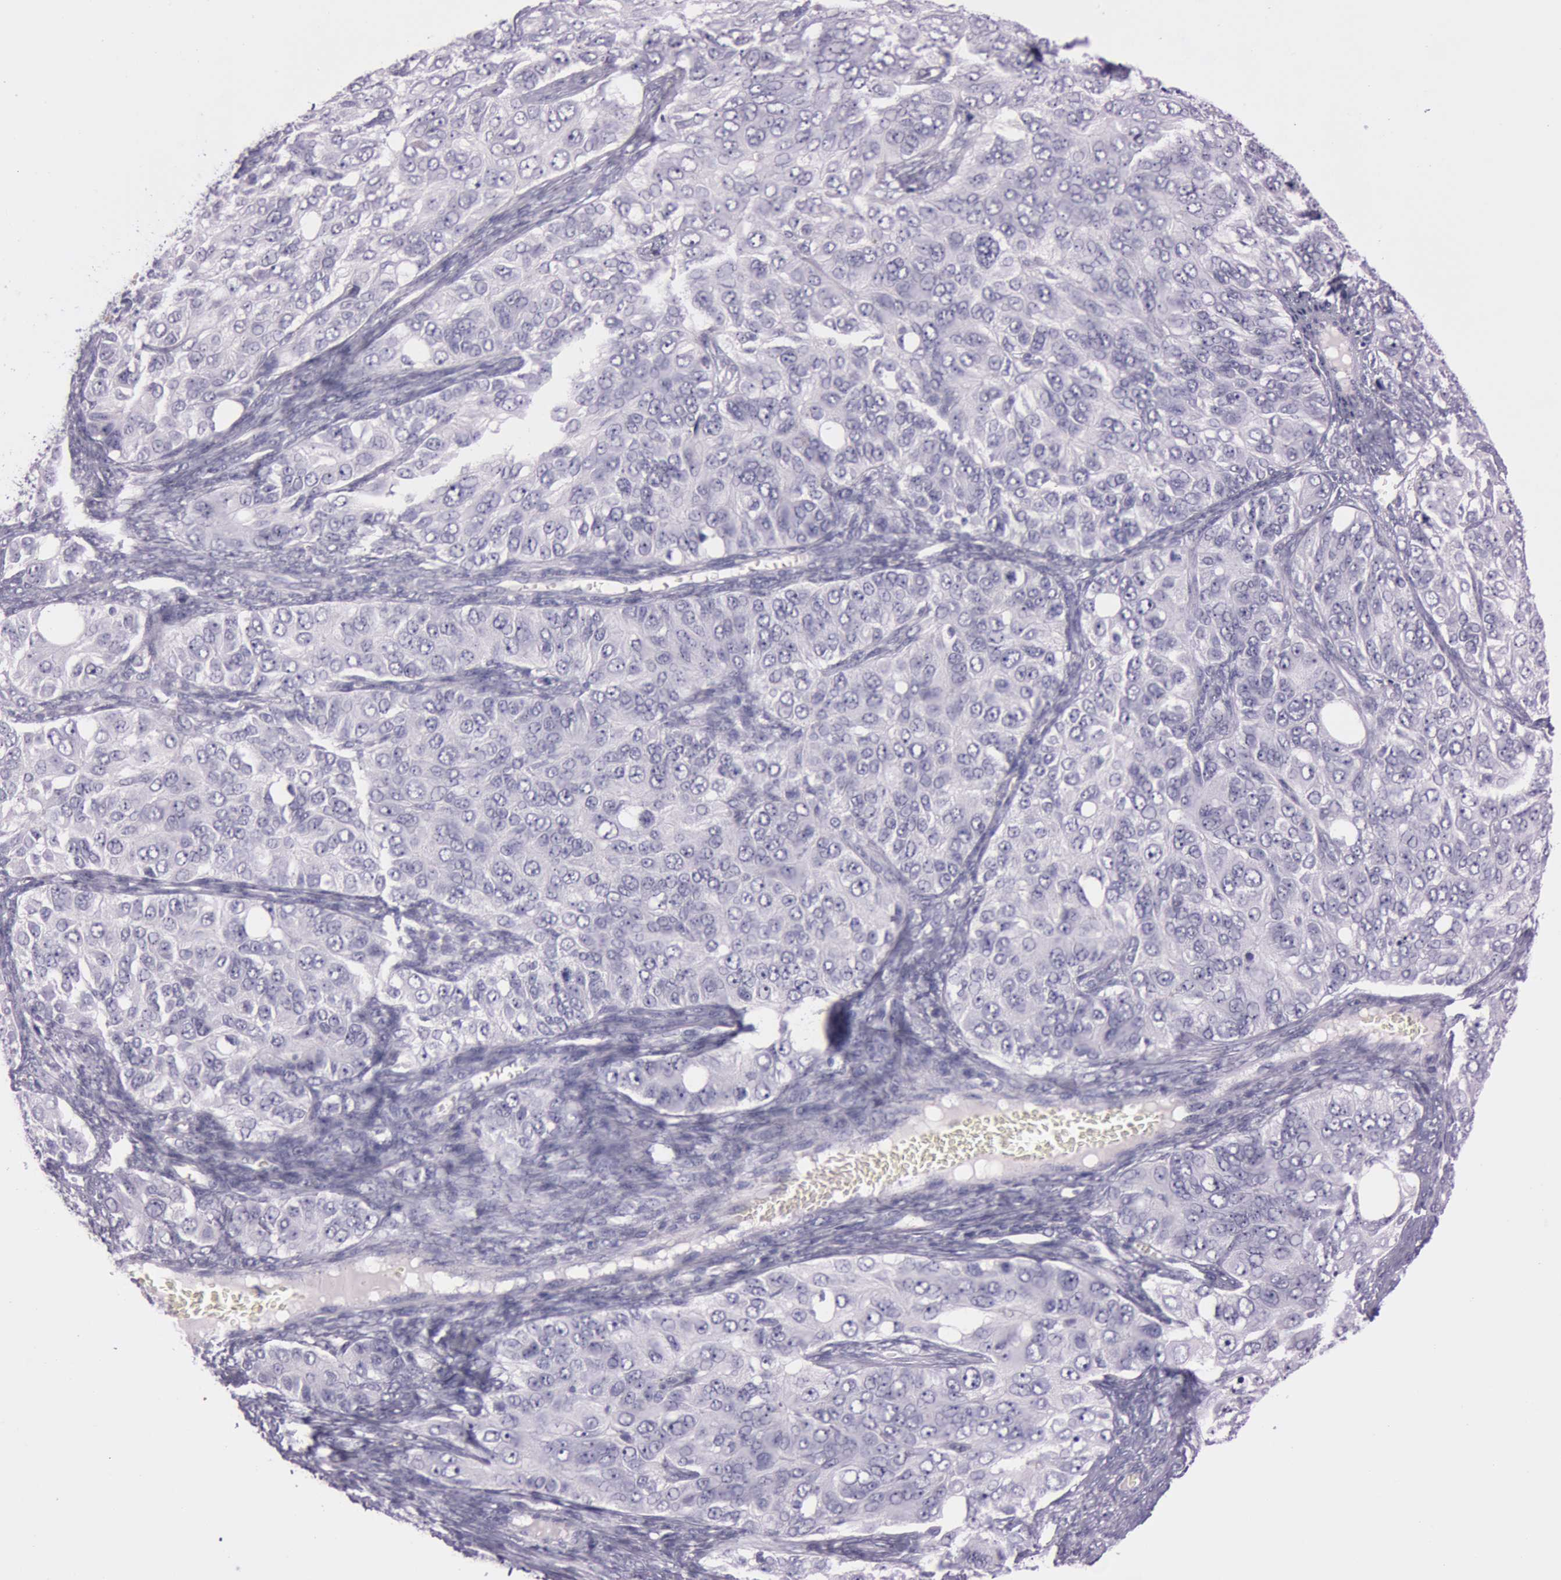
{"staining": {"intensity": "negative", "quantity": "none", "location": "none"}, "tissue": "ovarian cancer", "cell_type": "Tumor cells", "image_type": "cancer", "snomed": [{"axis": "morphology", "description": "Carcinoma, endometroid"}, {"axis": "topography", "description": "Ovary"}], "caption": "This is a micrograph of IHC staining of ovarian cancer (endometroid carcinoma), which shows no staining in tumor cells.", "gene": "S100A7", "patient": {"sex": "female", "age": 51}}